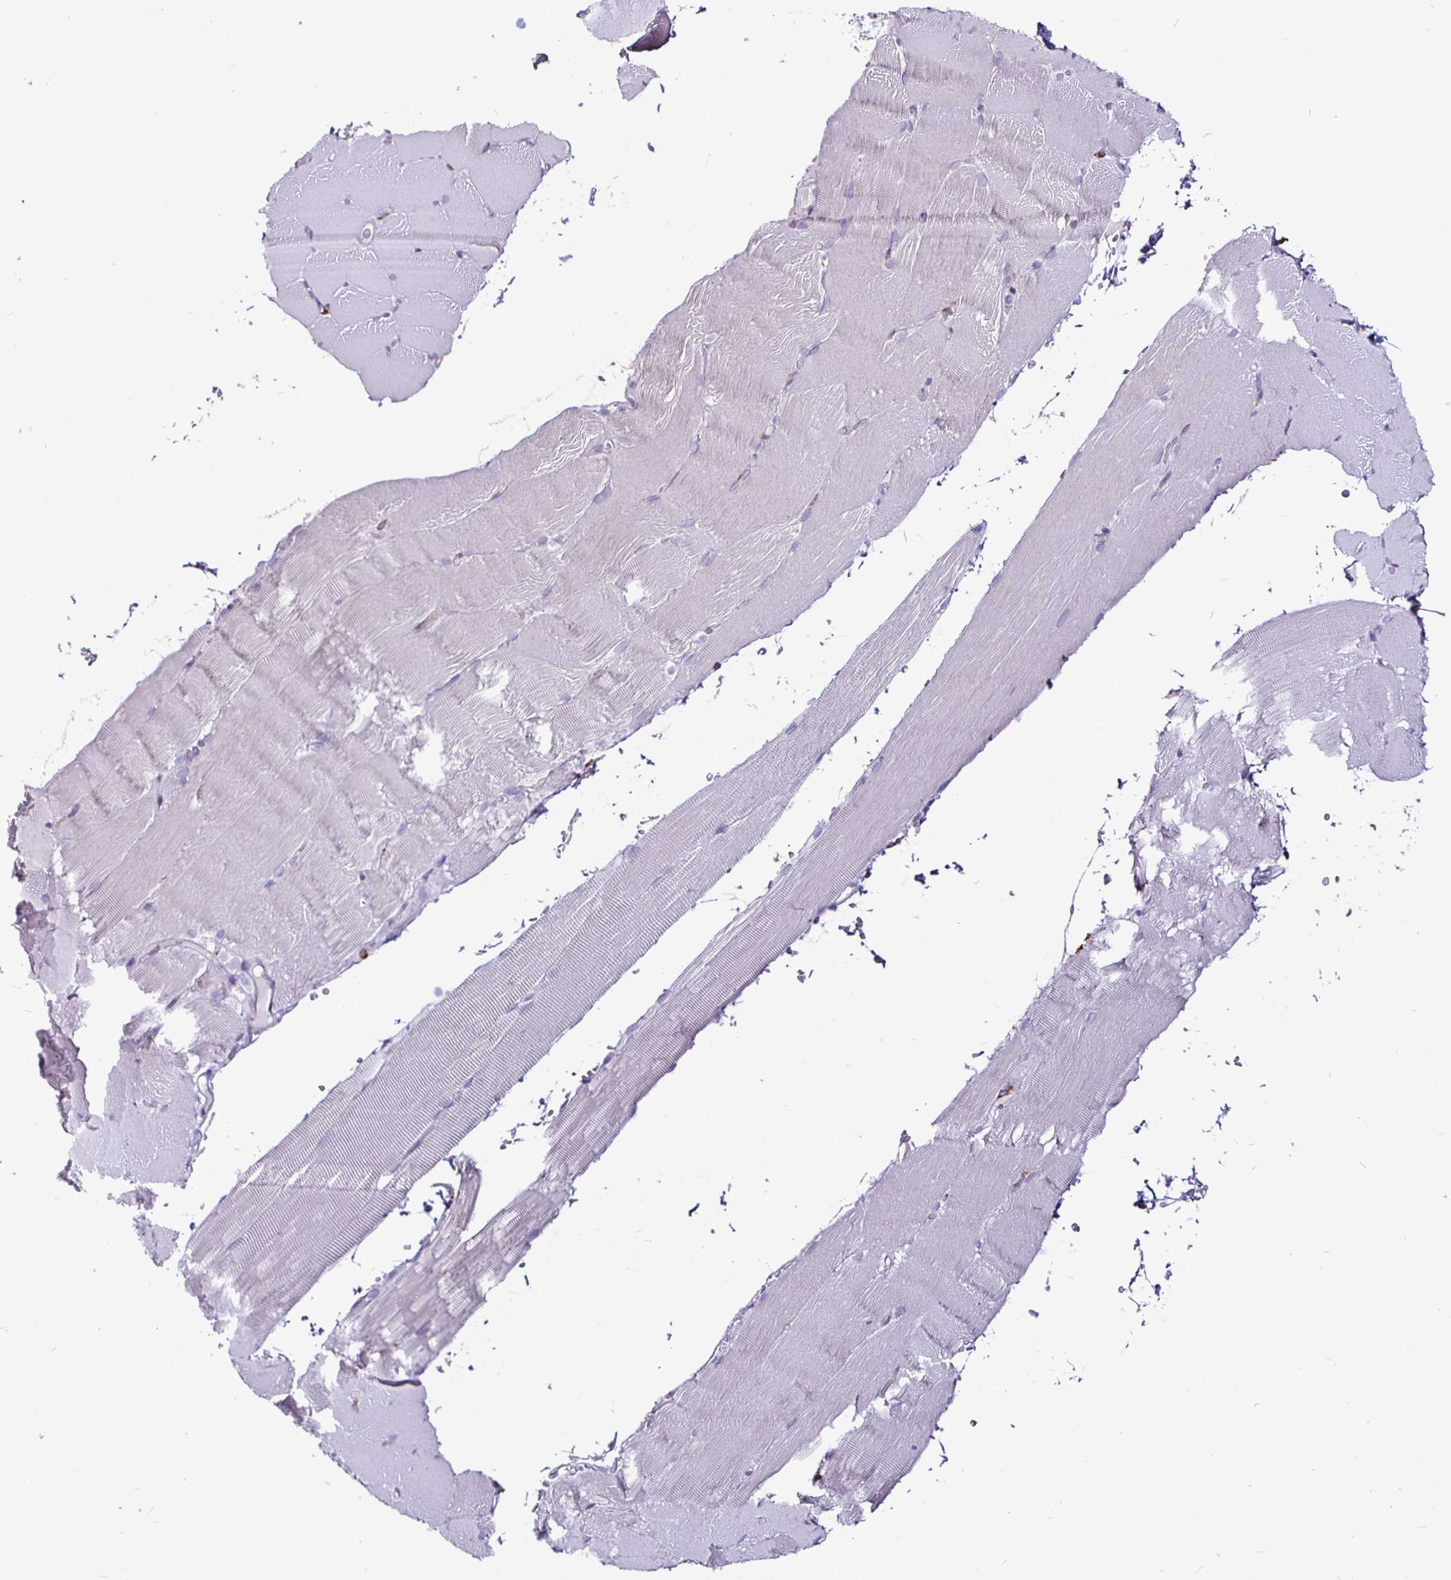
{"staining": {"intensity": "negative", "quantity": "none", "location": "none"}, "tissue": "skeletal muscle", "cell_type": "Myocytes", "image_type": "normal", "snomed": [{"axis": "morphology", "description": "Normal tissue, NOS"}, {"axis": "topography", "description": "Skeletal muscle"}], "caption": "The micrograph shows no staining of myocytes in normal skeletal muscle.", "gene": "P4HA2", "patient": {"sex": "female", "age": 37}}